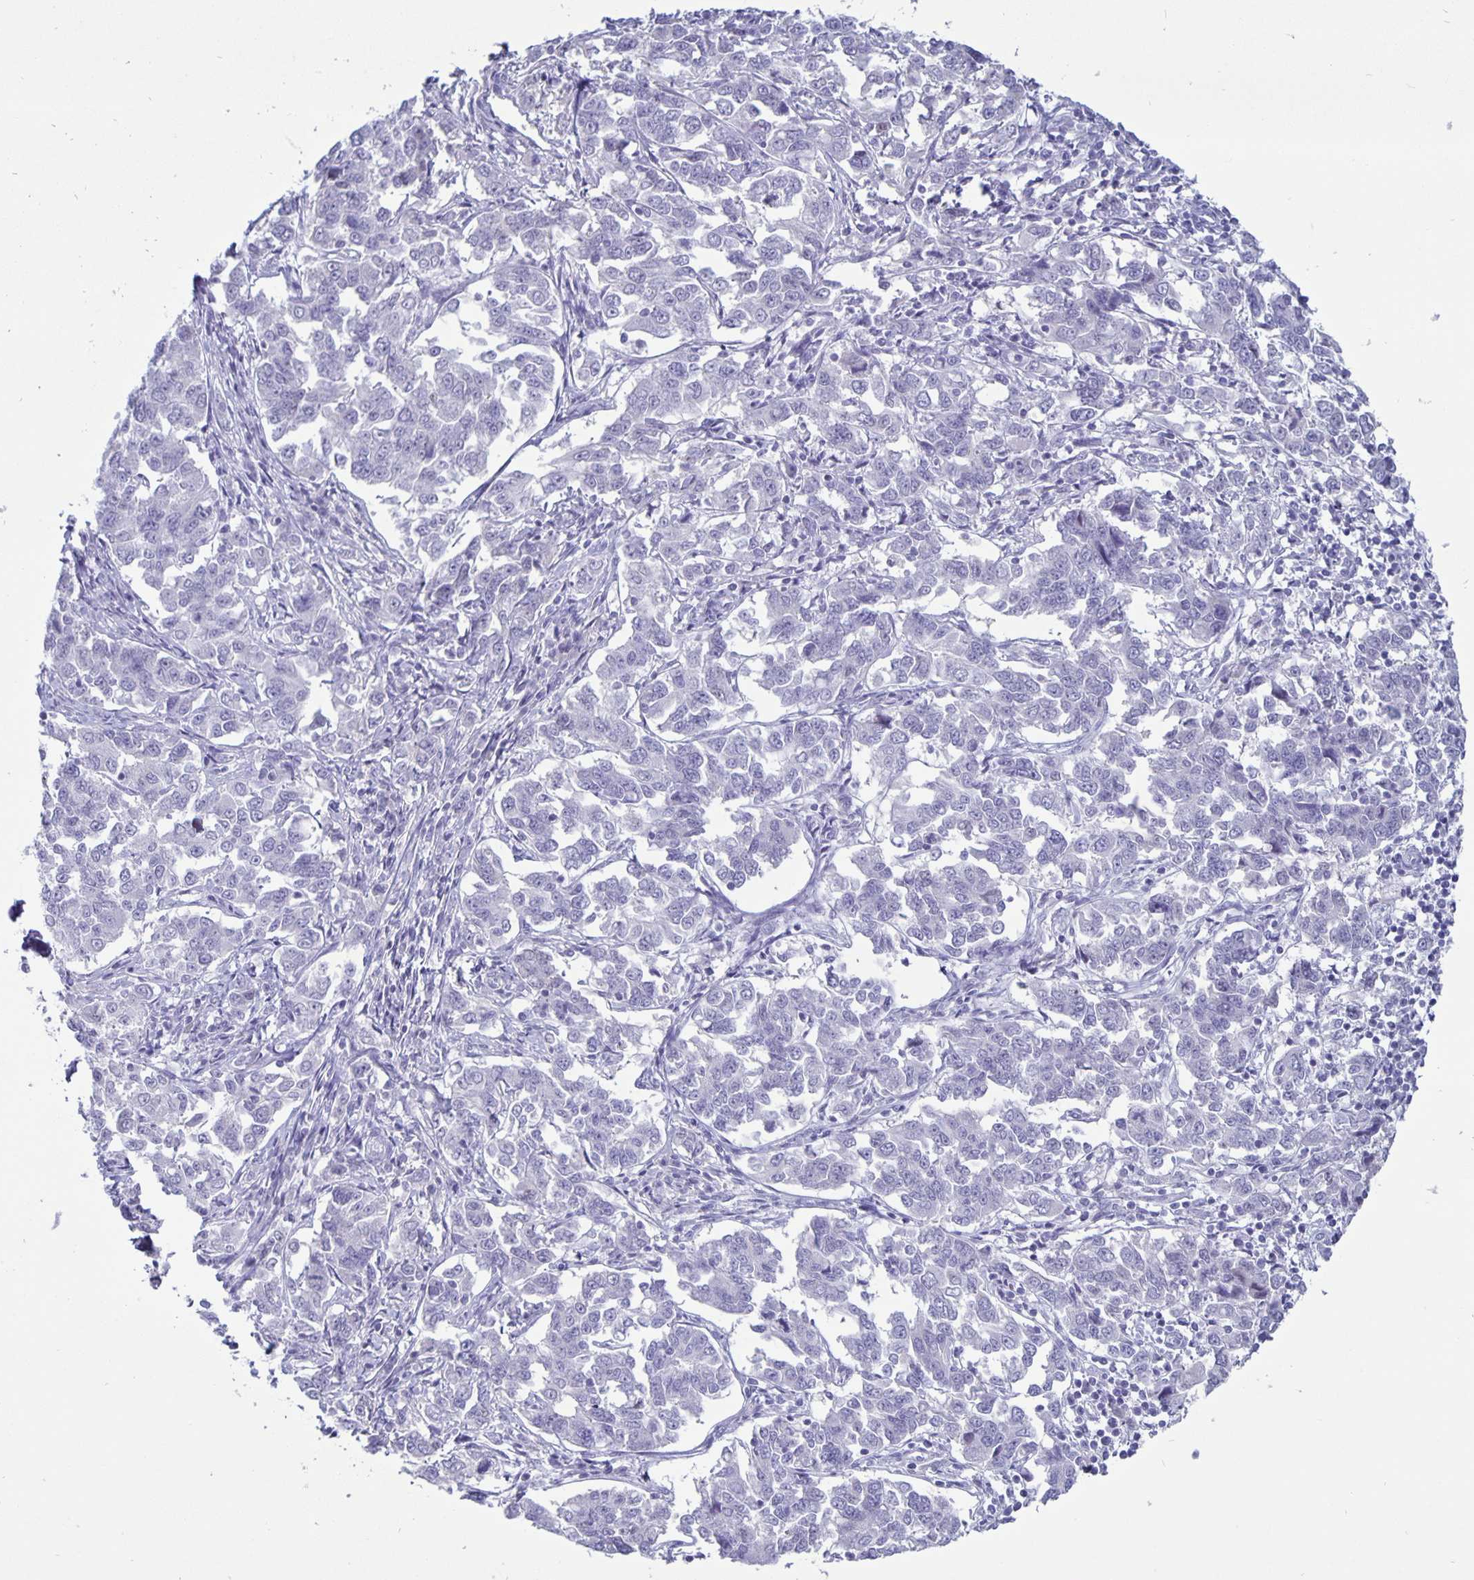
{"staining": {"intensity": "negative", "quantity": "none", "location": "none"}, "tissue": "endometrial cancer", "cell_type": "Tumor cells", "image_type": "cancer", "snomed": [{"axis": "morphology", "description": "Adenocarcinoma, NOS"}, {"axis": "topography", "description": "Endometrium"}], "caption": "This is an immunohistochemistry (IHC) histopathology image of human adenocarcinoma (endometrial). There is no staining in tumor cells.", "gene": "BPIFA3", "patient": {"sex": "female", "age": 43}}